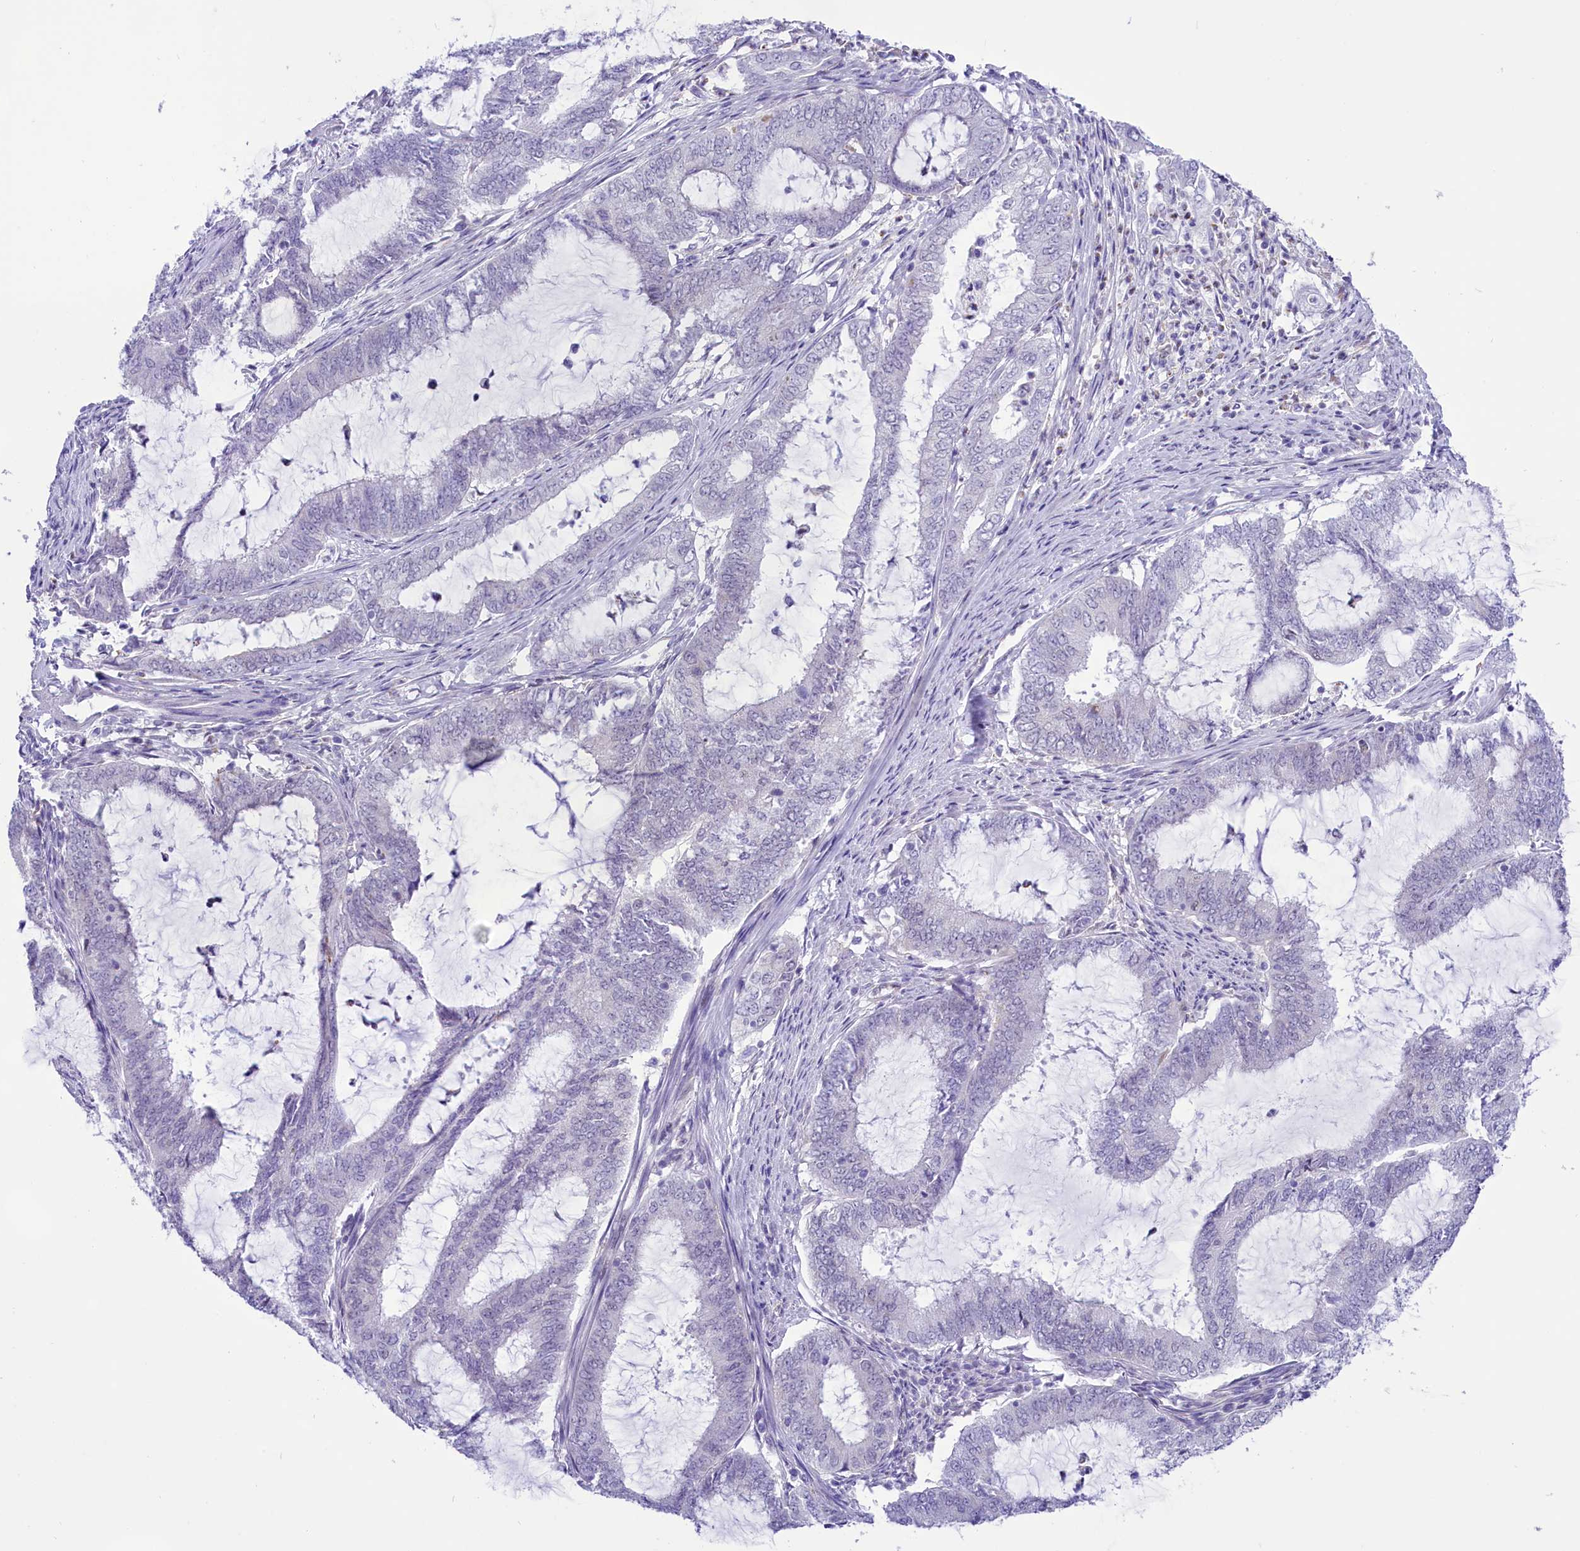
{"staining": {"intensity": "negative", "quantity": "none", "location": "none"}, "tissue": "endometrial cancer", "cell_type": "Tumor cells", "image_type": "cancer", "snomed": [{"axis": "morphology", "description": "Adenocarcinoma, NOS"}, {"axis": "topography", "description": "Endometrium"}], "caption": "There is no significant staining in tumor cells of endometrial cancer (adenocarcinoma).", "gene": "RPS6KB1", "patient": {"sex": "female", "age": 51}}